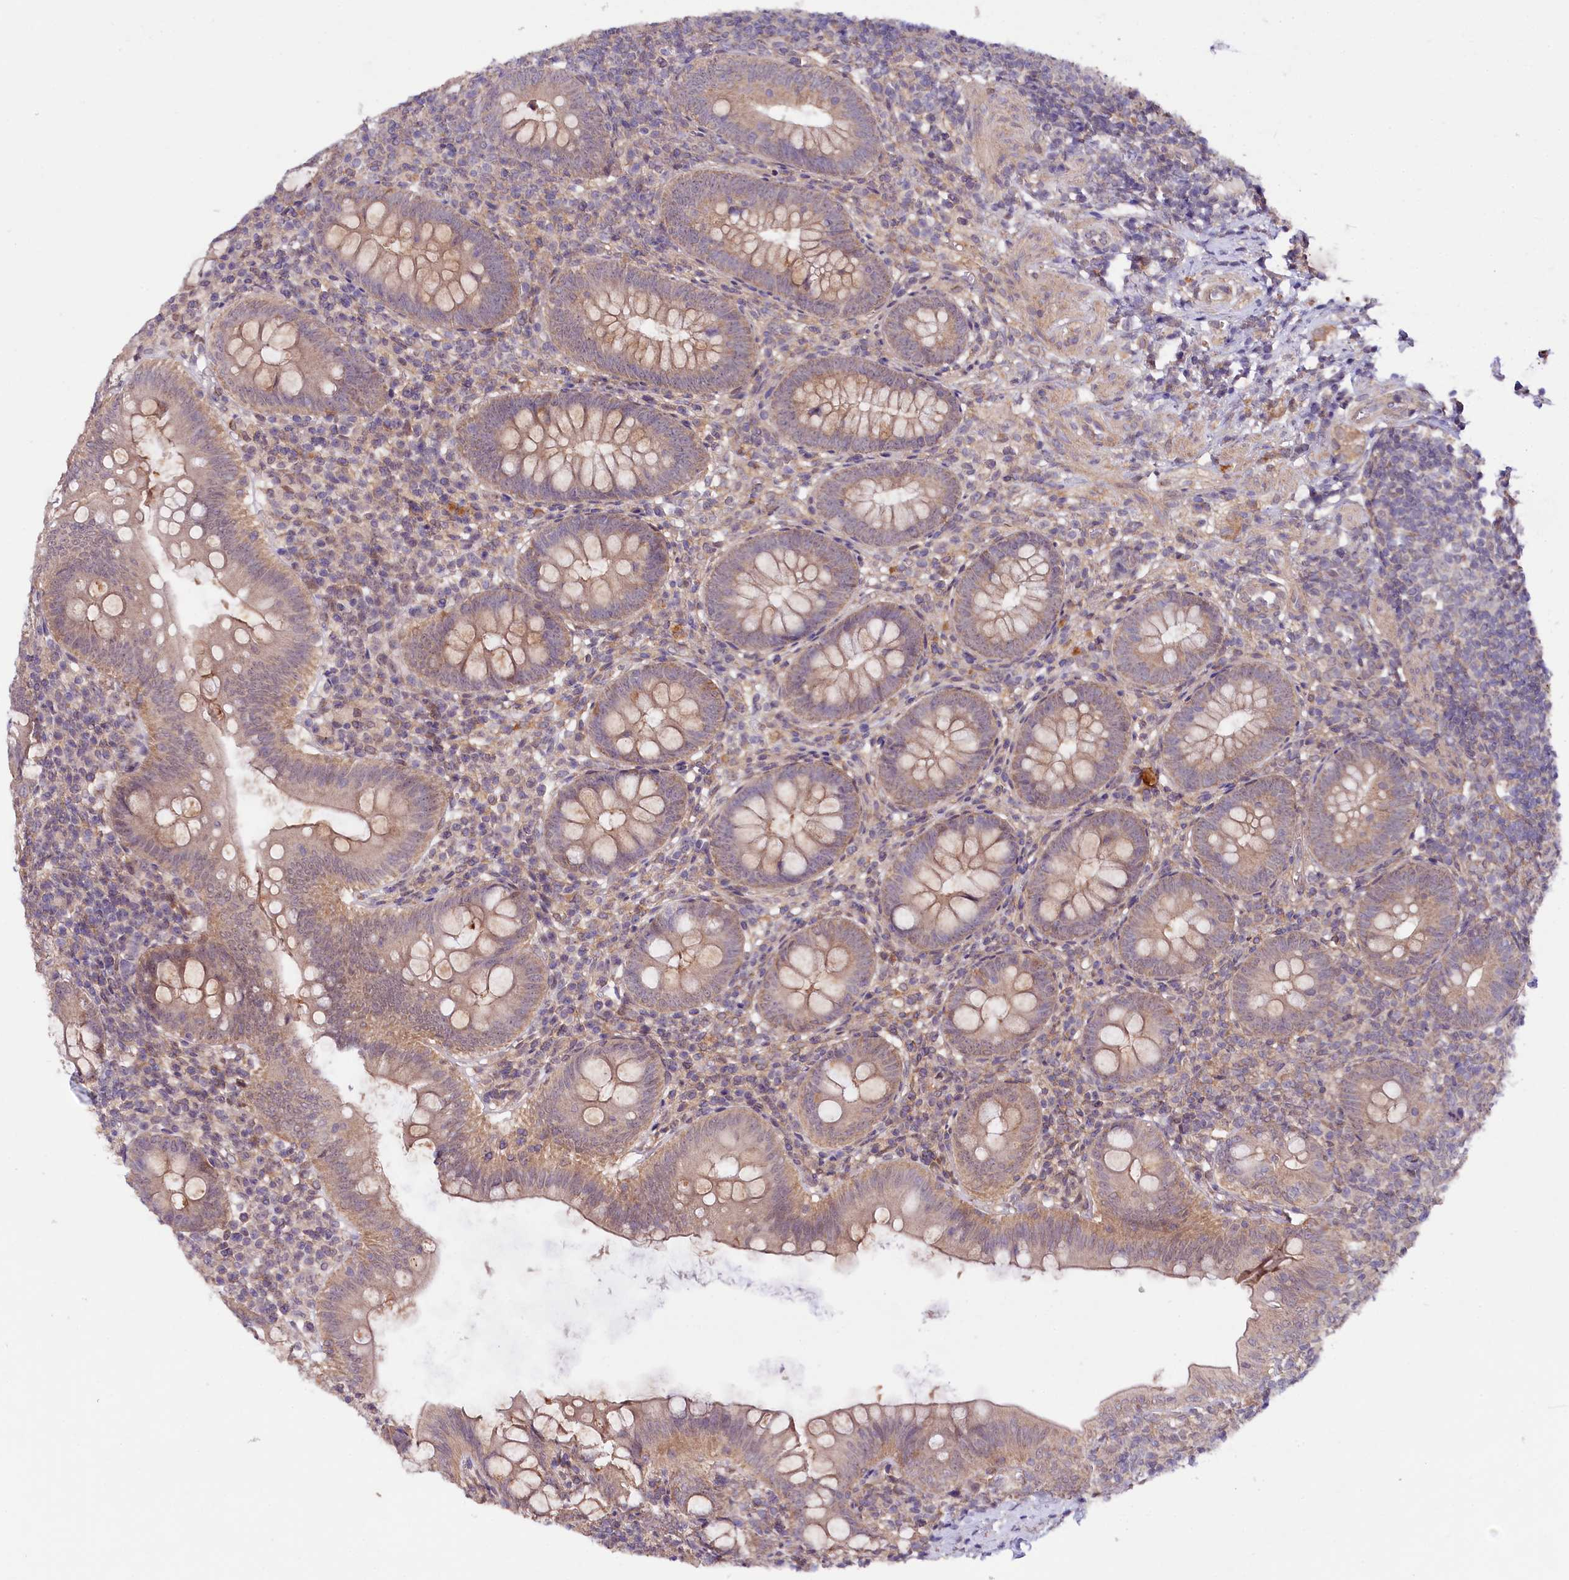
{"staining": {"intensity": "moderate", "quantity": "25%-75%", "location": "cytoplasmic/membranous"}, "tissue": "appendix", "cell_type": "Glandular cells", "image_type": "normal", "snomed": [{"axis": "morphology", "description": "Normal tissue, NOS"}, {"axis": "topography", "description": "Appendix"}], "caption": "Appendix stained with DAB IHC shows medium levels of moderate cytoplasmic/membranous positivity in approximately 25%-75% of glandular cells. The staining was performed using DAB (3,3'-diaminobenzidine), with brown indicating positive protein expression. Nuclei are stained blue with hematoxylin.", "gene": "PHLDB1", "patient": {"sex": "male", "age": 14}}